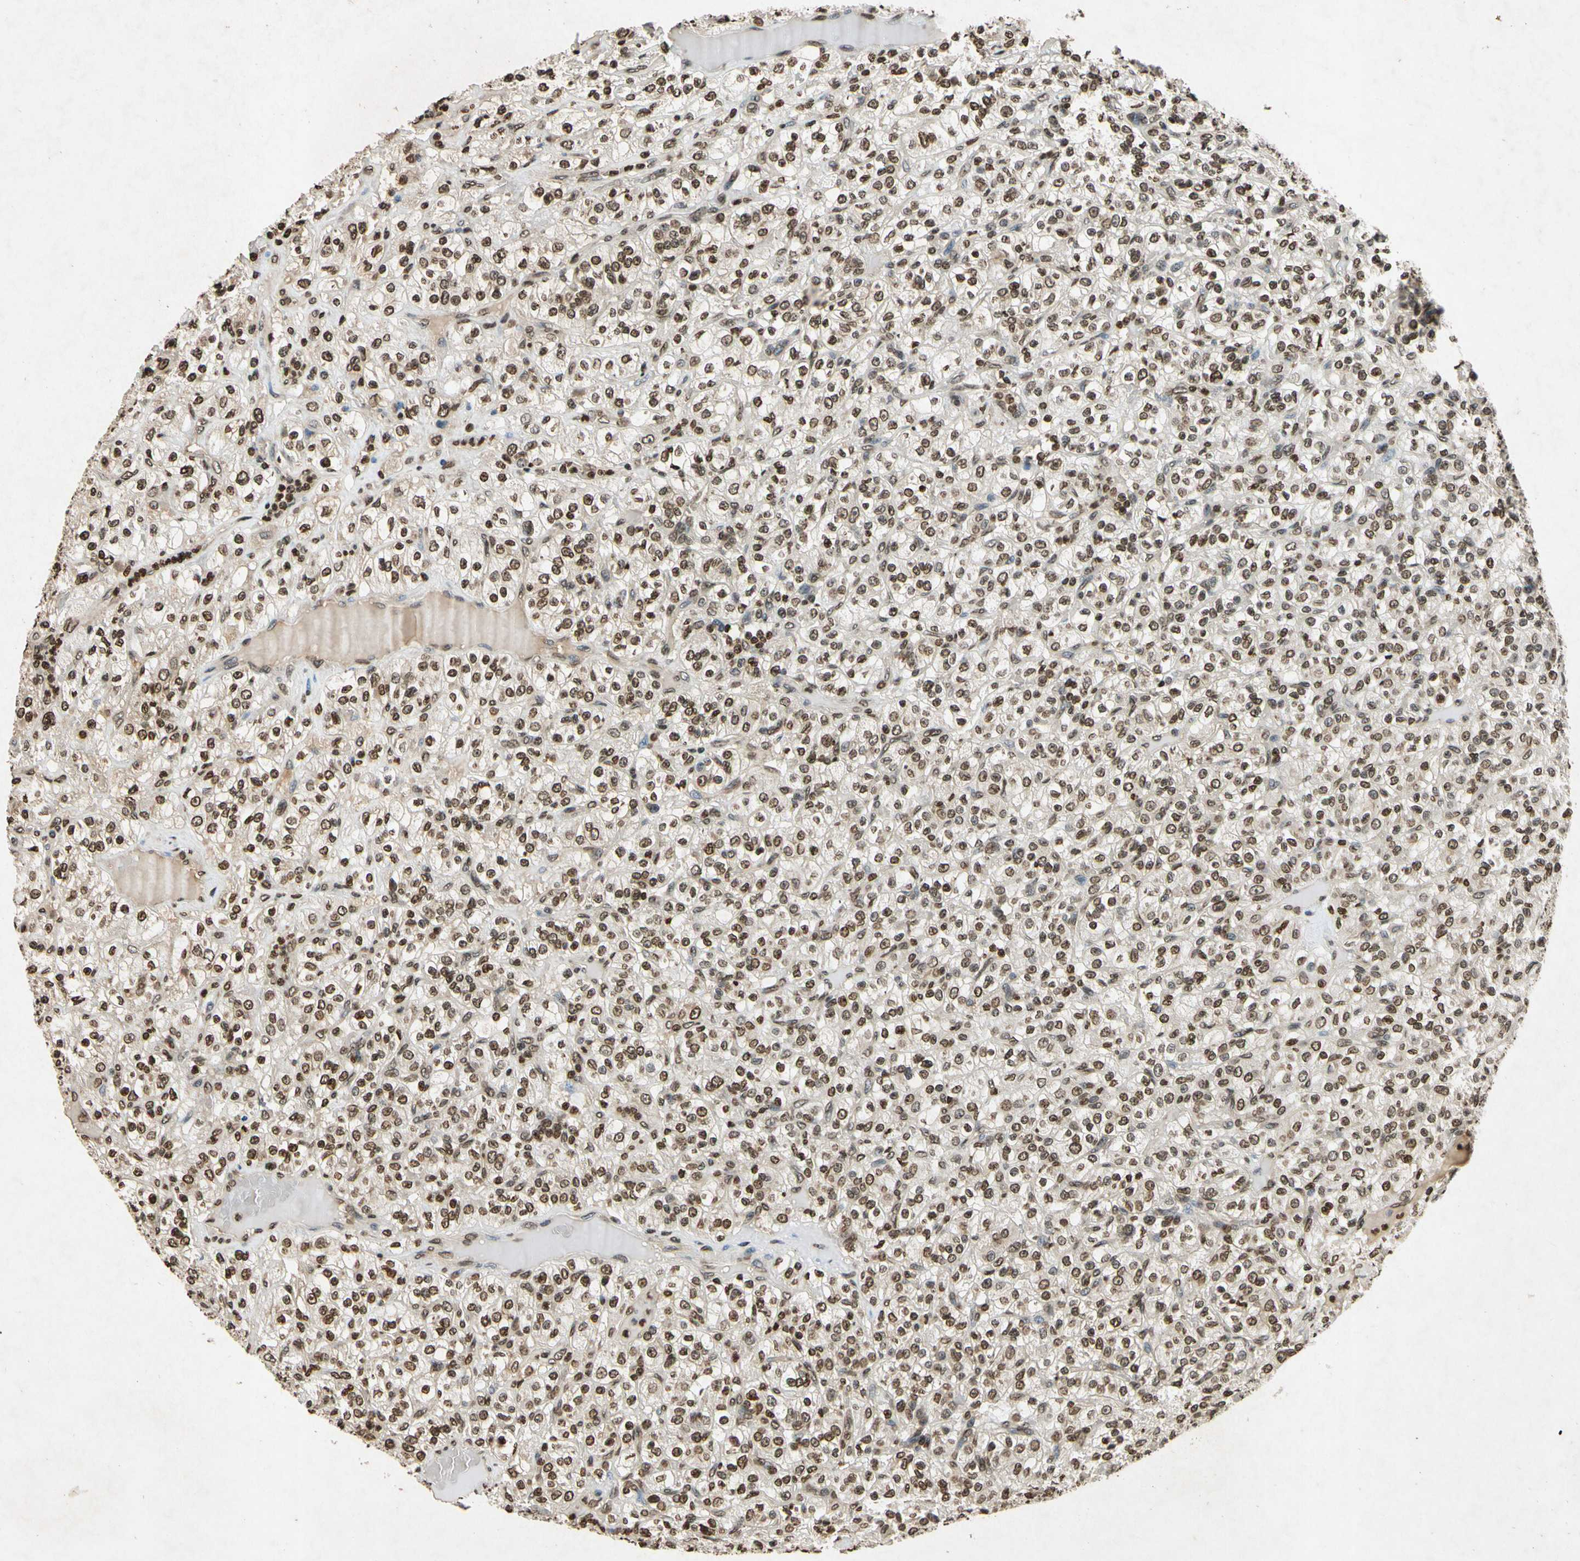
{"staining": {"intensity": "moderate", "quantity": ">75%", "location": "nuclear"}, "tissue": "renal cancer", "cell_type": "Tumor cells", "image_type": "cancer", "snomed": [{"axis": "morphology", "description": "Normal tissue, NOS"}, {"axis": "morphology", "description": "Adenocarcinoma, NOS"}, {"axis": "topography", "description": "Kidney"}], "caption": "Renal cancer (adenocarcinoma) stained for a protein shows moderate nuclear positivity in tumor cells. Ihc stains the protein of interest in brown and the nuclei are stained blue.", "gene": "HOXB3", "patient": {"sex": "female", "age": 72}}